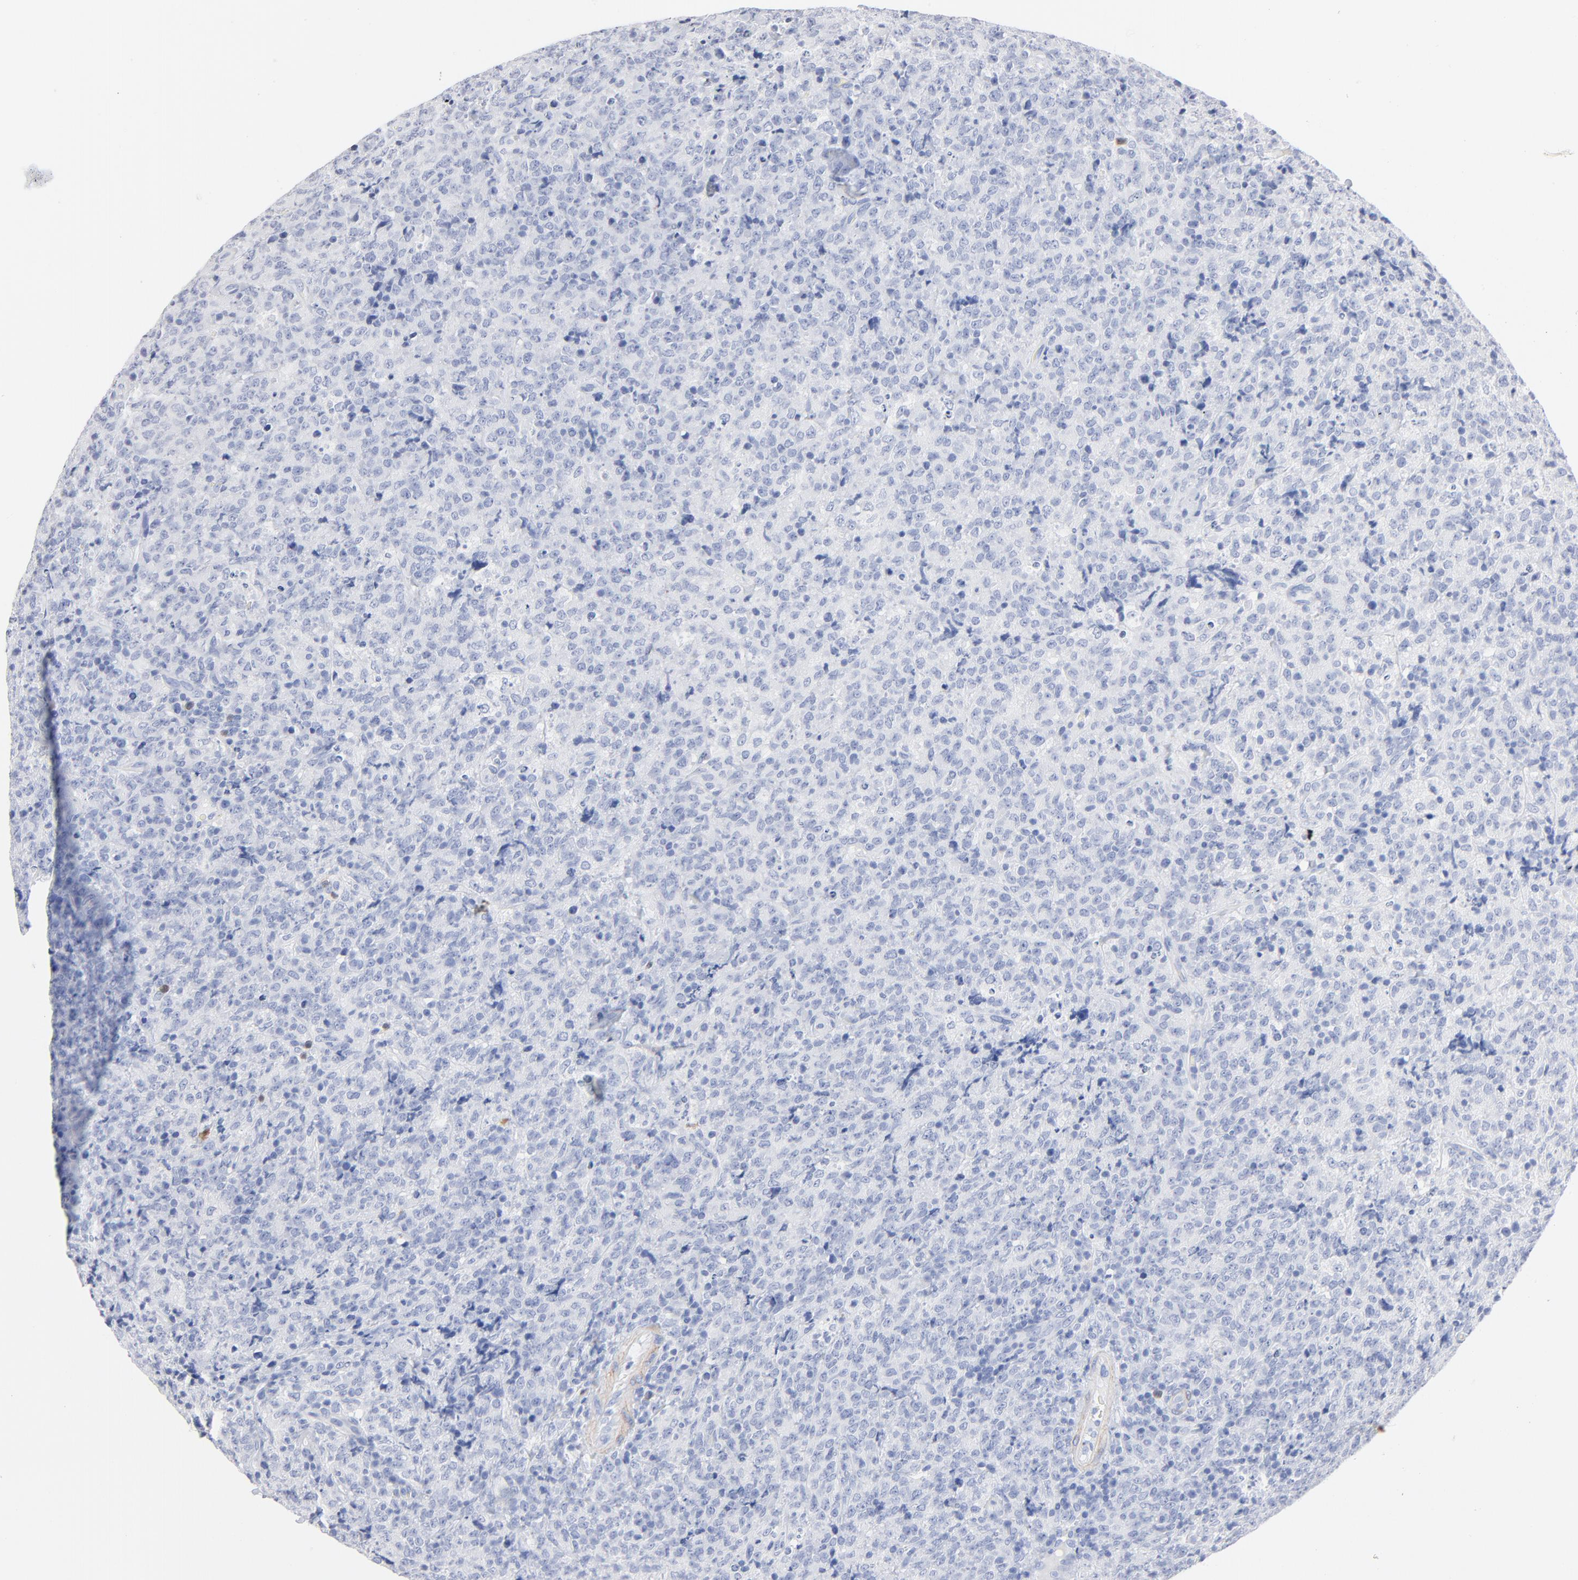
{"staining": {"intensity": "negative", "quantity": "none", "location": "none"}, "tissue": "lymphoma", "cell_type": "Tumor cells", "image_type": "cancer", "snomed": [{"axis": "morphology", "description": "Malignant lymphoma, non-Hodgkin's type, High grade"}, {"axis": "topography", "description": "Tonsil"}], "caption": "There is no significant staining in tumor cells of lymphoma.", "gene": "AGTR1", "patient": {"sex": "female", "age": 36}}